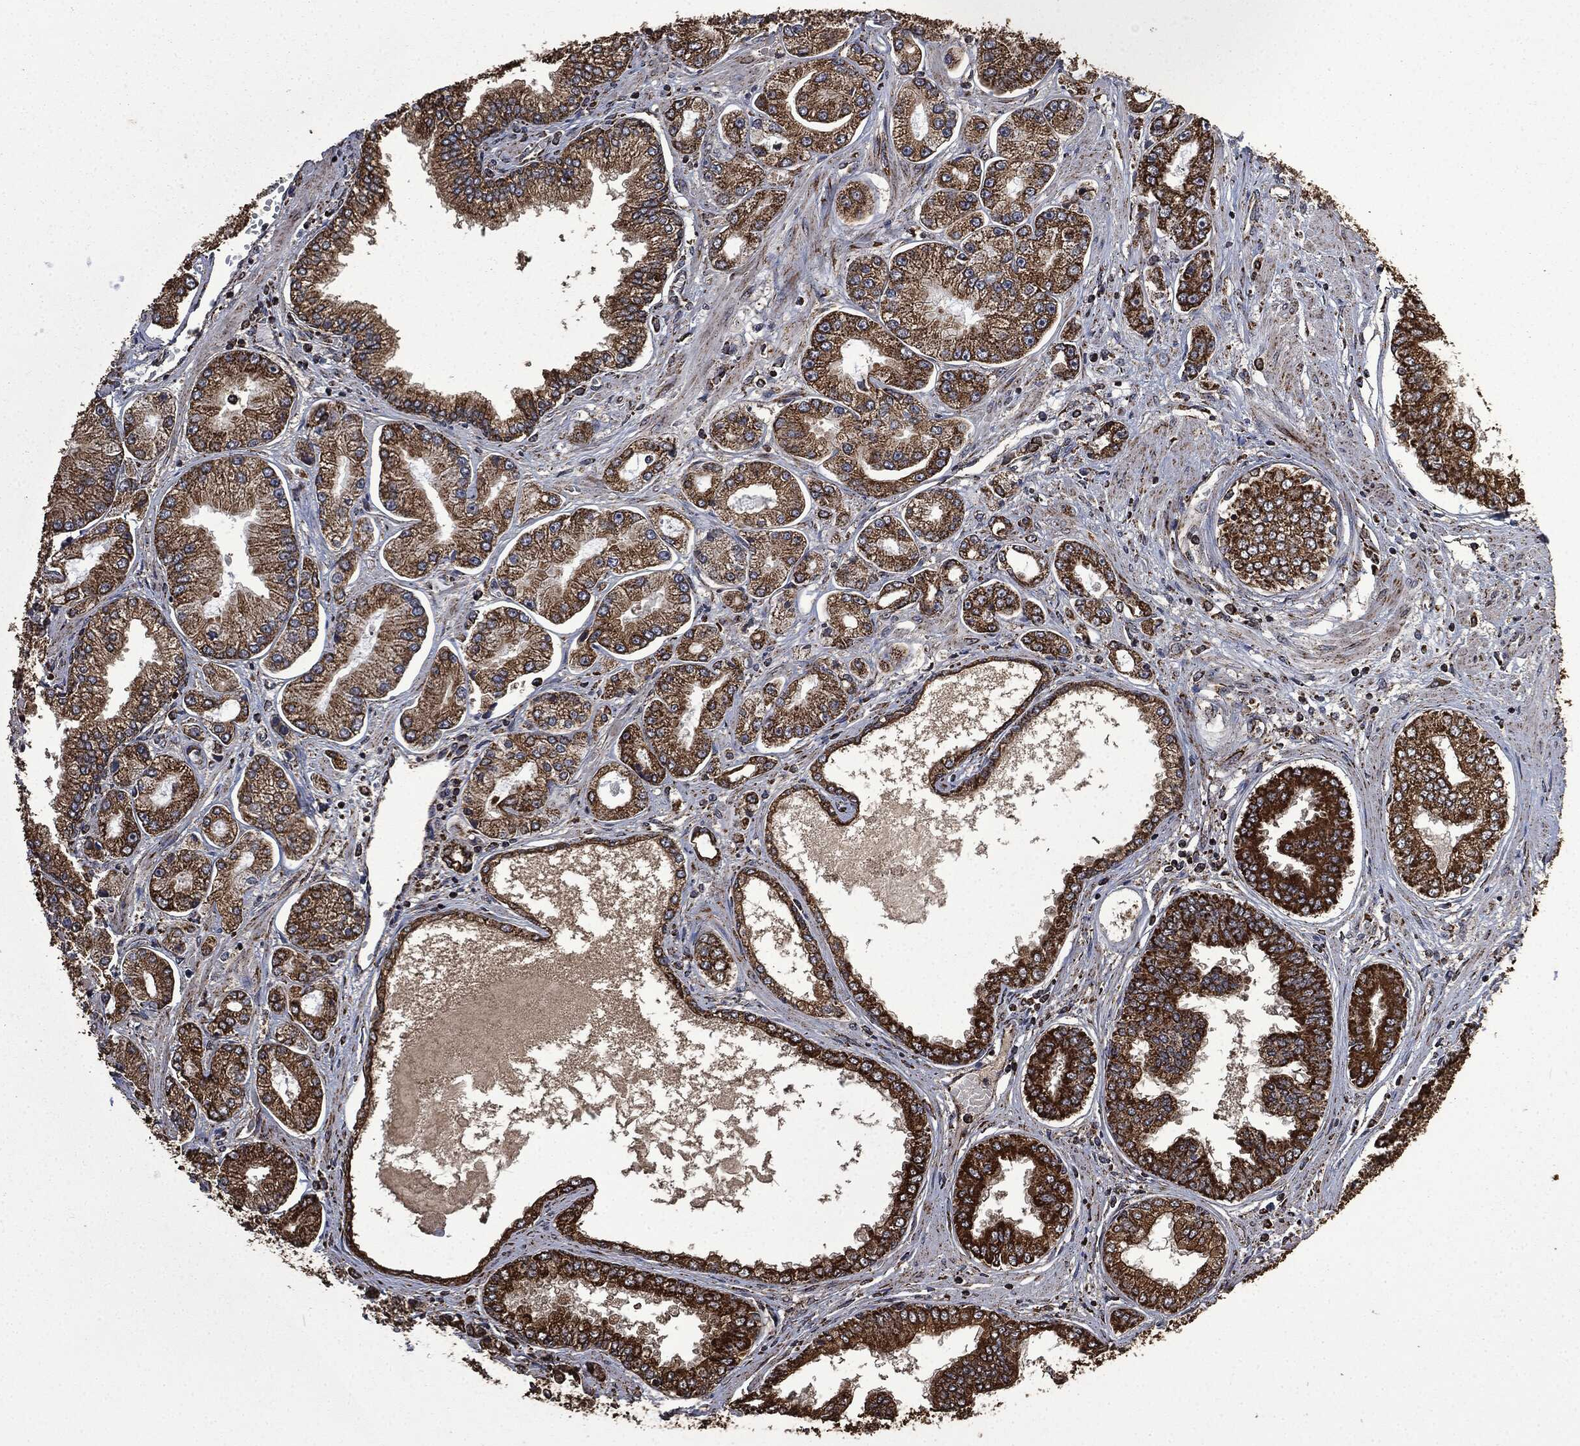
{"staining": {"intensity": "strong", "quantity": ">75%", "location": "cytoplasmic/membranous"}, "tissue": "prostate cancer", "cell_type": "Tumor cells", "image_type": "cancer", "snomed": [{"axis": "morphology", "description": "Adenocarcinoma, Low grade"}, {"axis": "topography", "description": "Prostate"}], "caption": "DAB immunohistochemical staining of human prostate cancer reveals strong cytoplasmic/membranous protein expression in about >75% of tumor cells. (IHC, brightfield microscopy, high magnification).", "gene": "LIG3", "patient": {"sex": "male", "age": 72}}